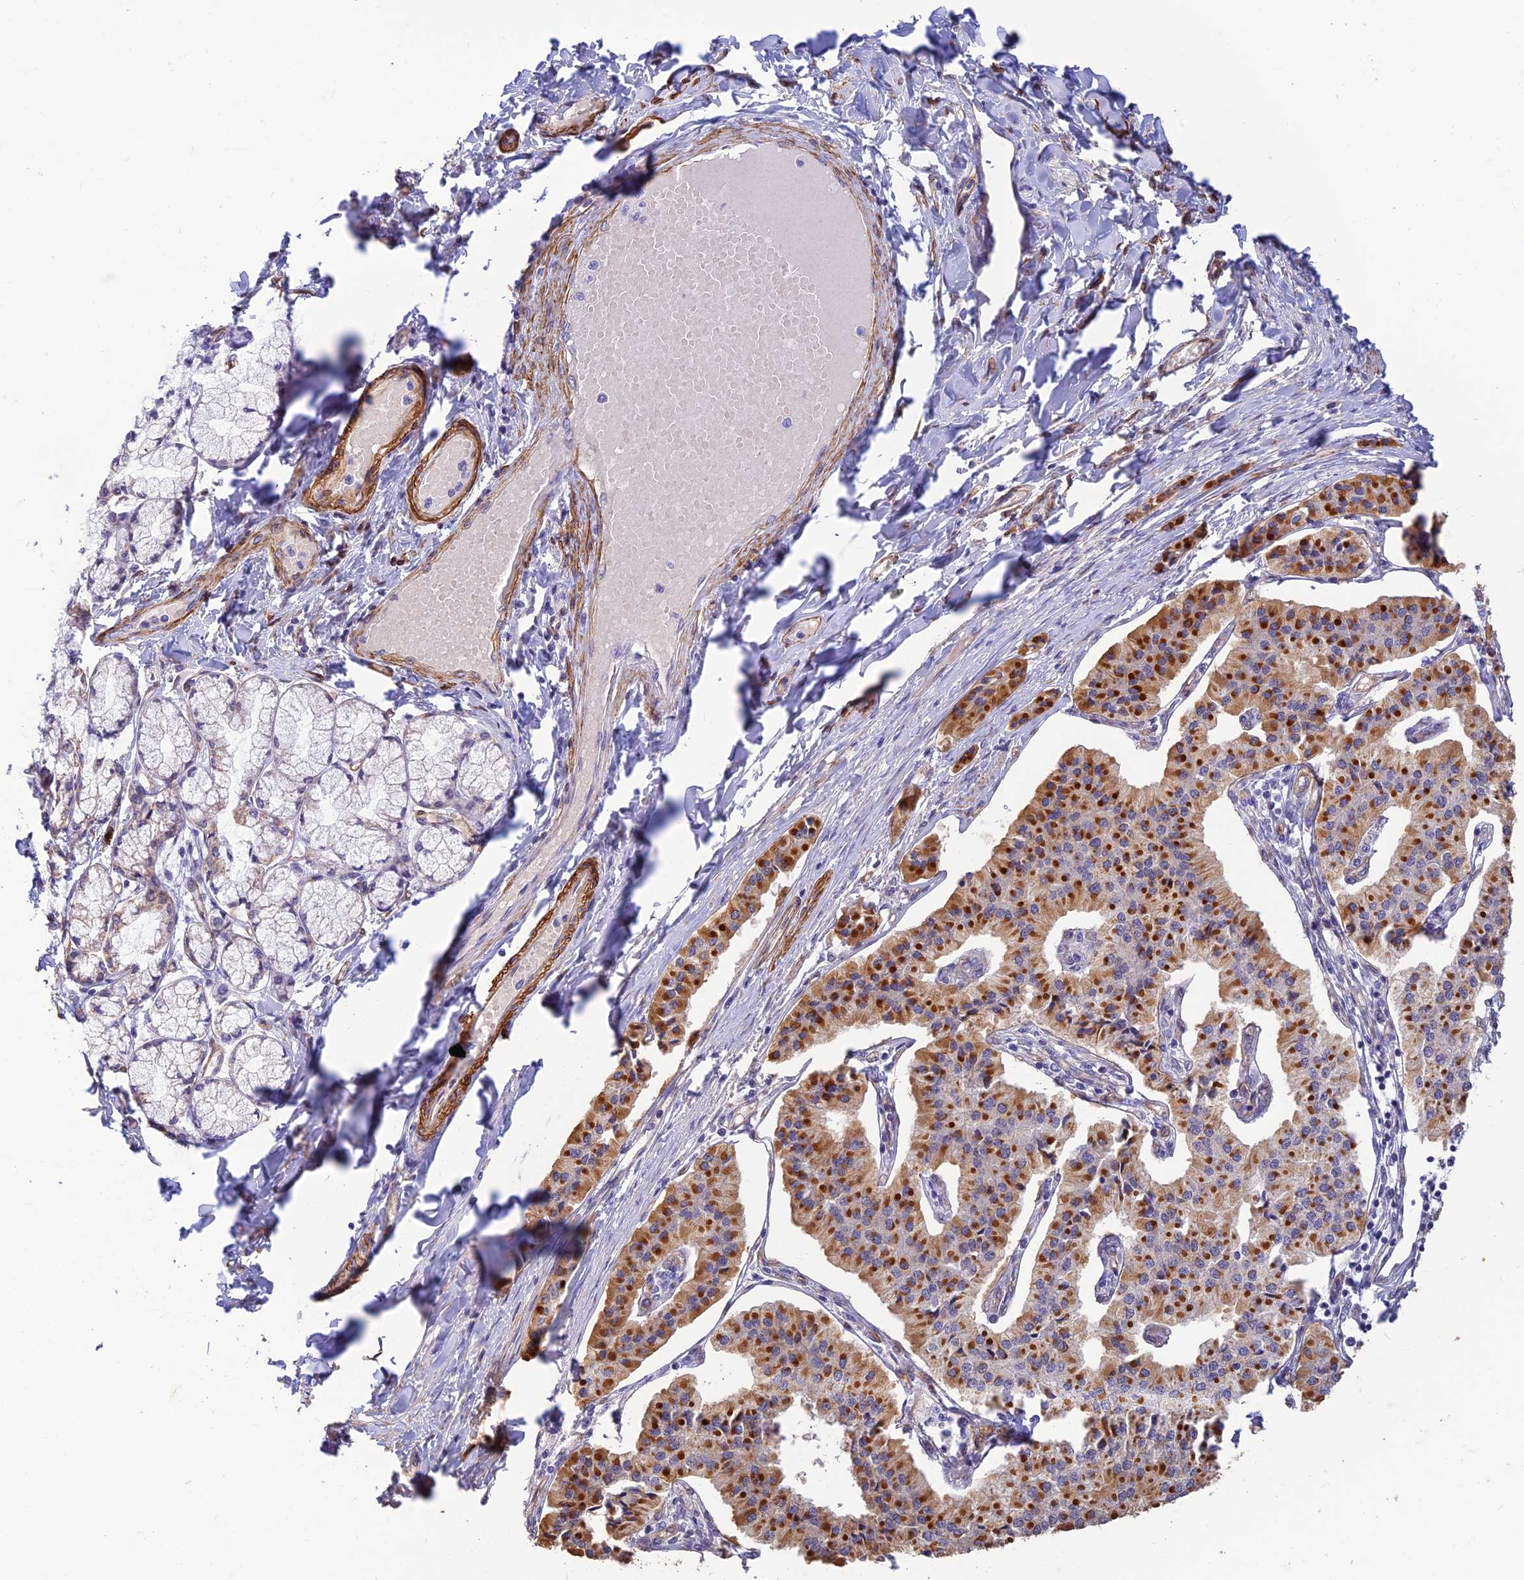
{"staining": {"intensity": "moderate", "quantity": ">75%", "location": "cytoplasmic/membranous"}, "tissue": "pancreatic cancer", "cell_type": "Tumor cells", "image_type": "cancer", "snomed": [{"axis": "morphology", "description": "Adenocarcinoma, NOS"}, {"axis": "topography", "description": "Pancreas"}], "caption": "This is an image of immunohistochemistry staining of pancreatic cancer (adenocarcinoma), which shows moderate staining in the cytoplasmic/membranous of tumor cells.", "gene": "ALDH1L2", "patient": {"sex": "female", "age": 50}}